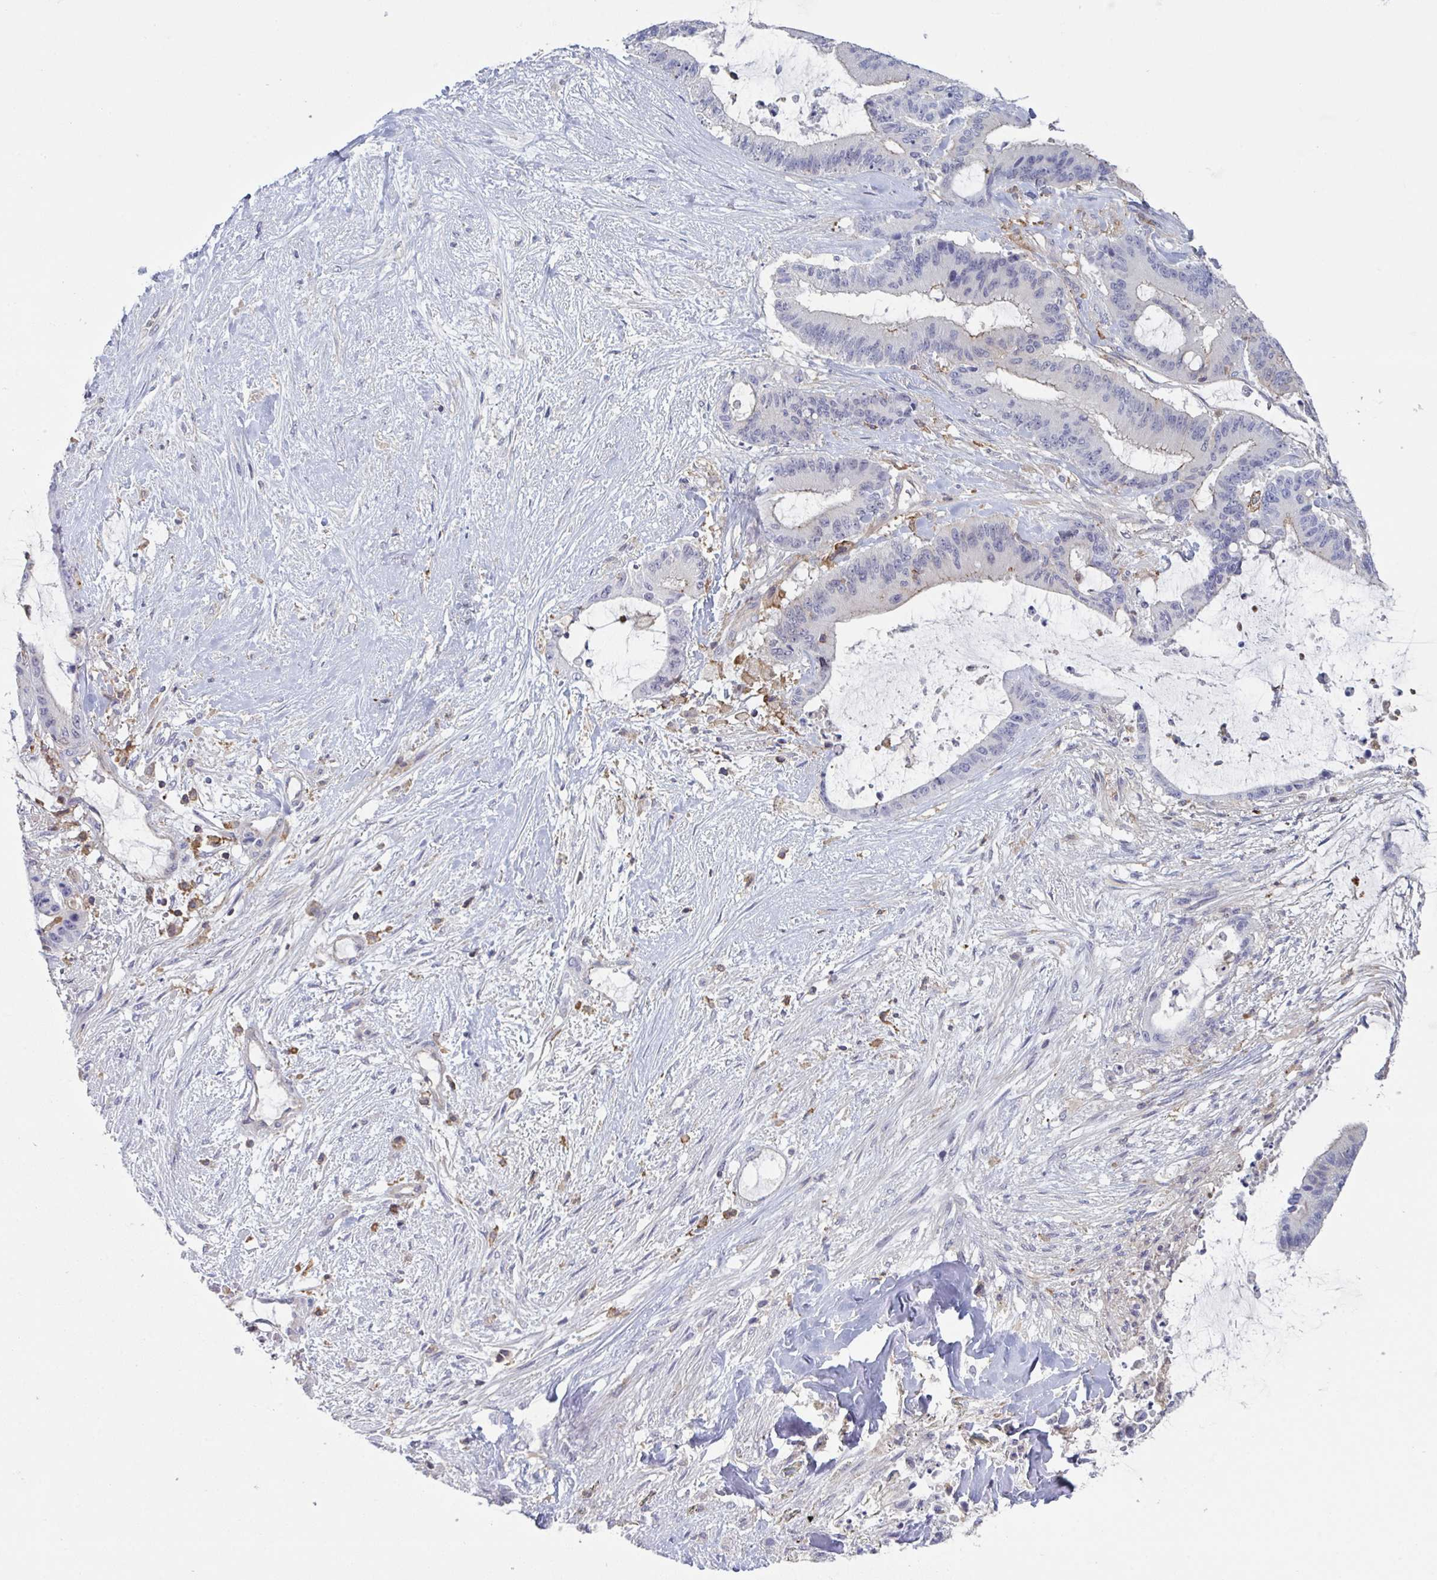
{"staining": {"intensity": "negative", "quantity": "none", "location": "none"}, "tissue": "liver cancer", "cell_type": "Tumor cells", "image_type": "cancer", "snomed": [{"axis": "morphology", "description": "Normal tissue, NOS"}, {"axis": "morphology", "description": "Cholangiocarcinoma"}, {"axis": "topography", "description": "Liver"}, {"axis": "topography", "description": "Peripheral nerve tissue"}], "caption": "Tumor cells are negative for brown protein staining in cholangiocarcinoma (liver).", "gene": "DISP2", "patient": {"sex": "female", "age": 73}}